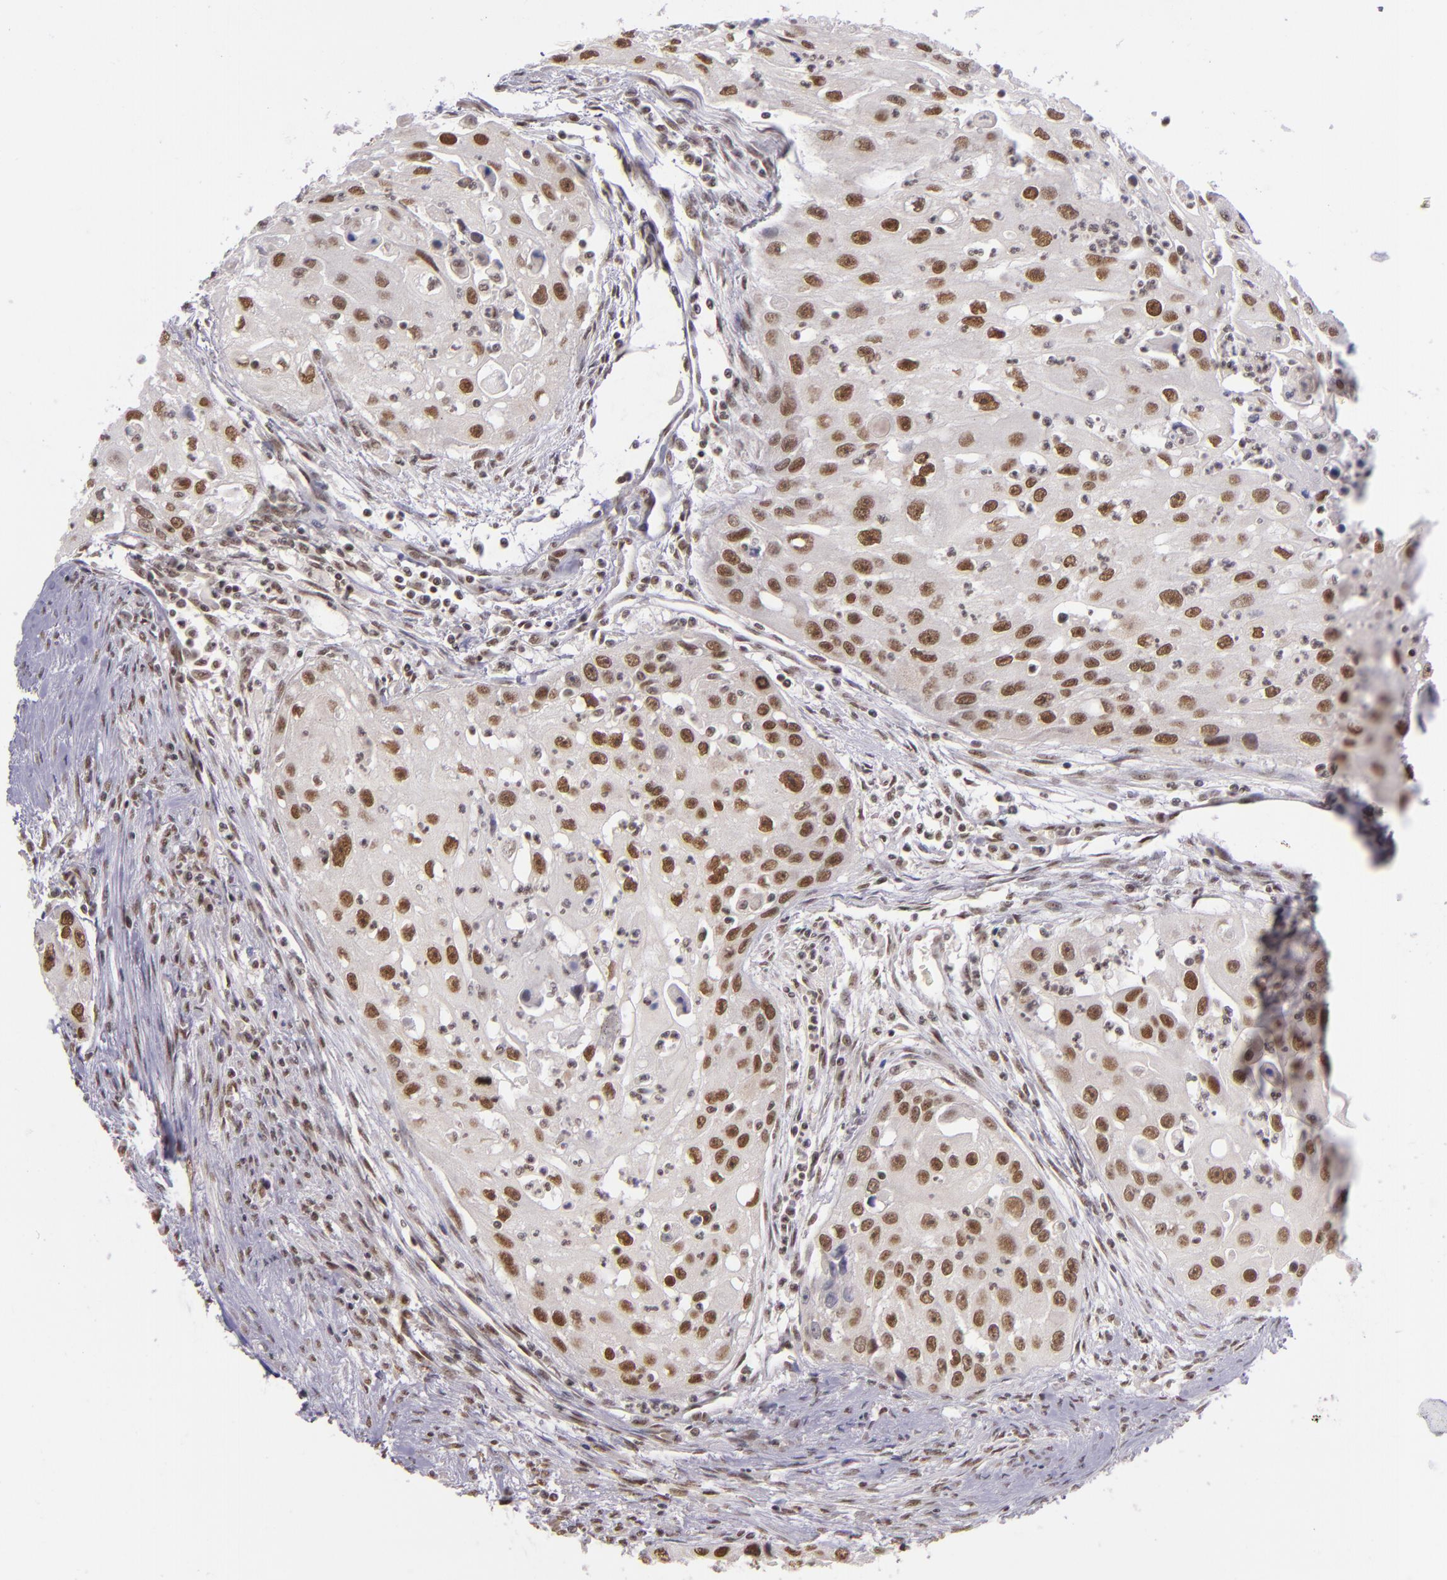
{"staining": {"intensity": "moderate", "quantity": ">75%", "location": "nuclear"}, "tissue": "head and neck cancer", "cell_type": "Tumor cells", "image_type": "cancer", "snomed": [{"axis": "morphology", "description": "Squamous cell carcinoma, NOS"}, {"axis": "topography", "description": "Head-Neck"}], "caption": "Immunohistochemistry (IHC) micrograph of neoplastic tissue: human squamous cell carcinoma (head and neck) stained using immunohistochemistry exhibits medium levels of moderate protein expression localized specifically in the nuclear of tumor cells, appearing as a nuclear brown color.", "gene": "ZNF148", "patient": {"sex": "male", "age": 64}}